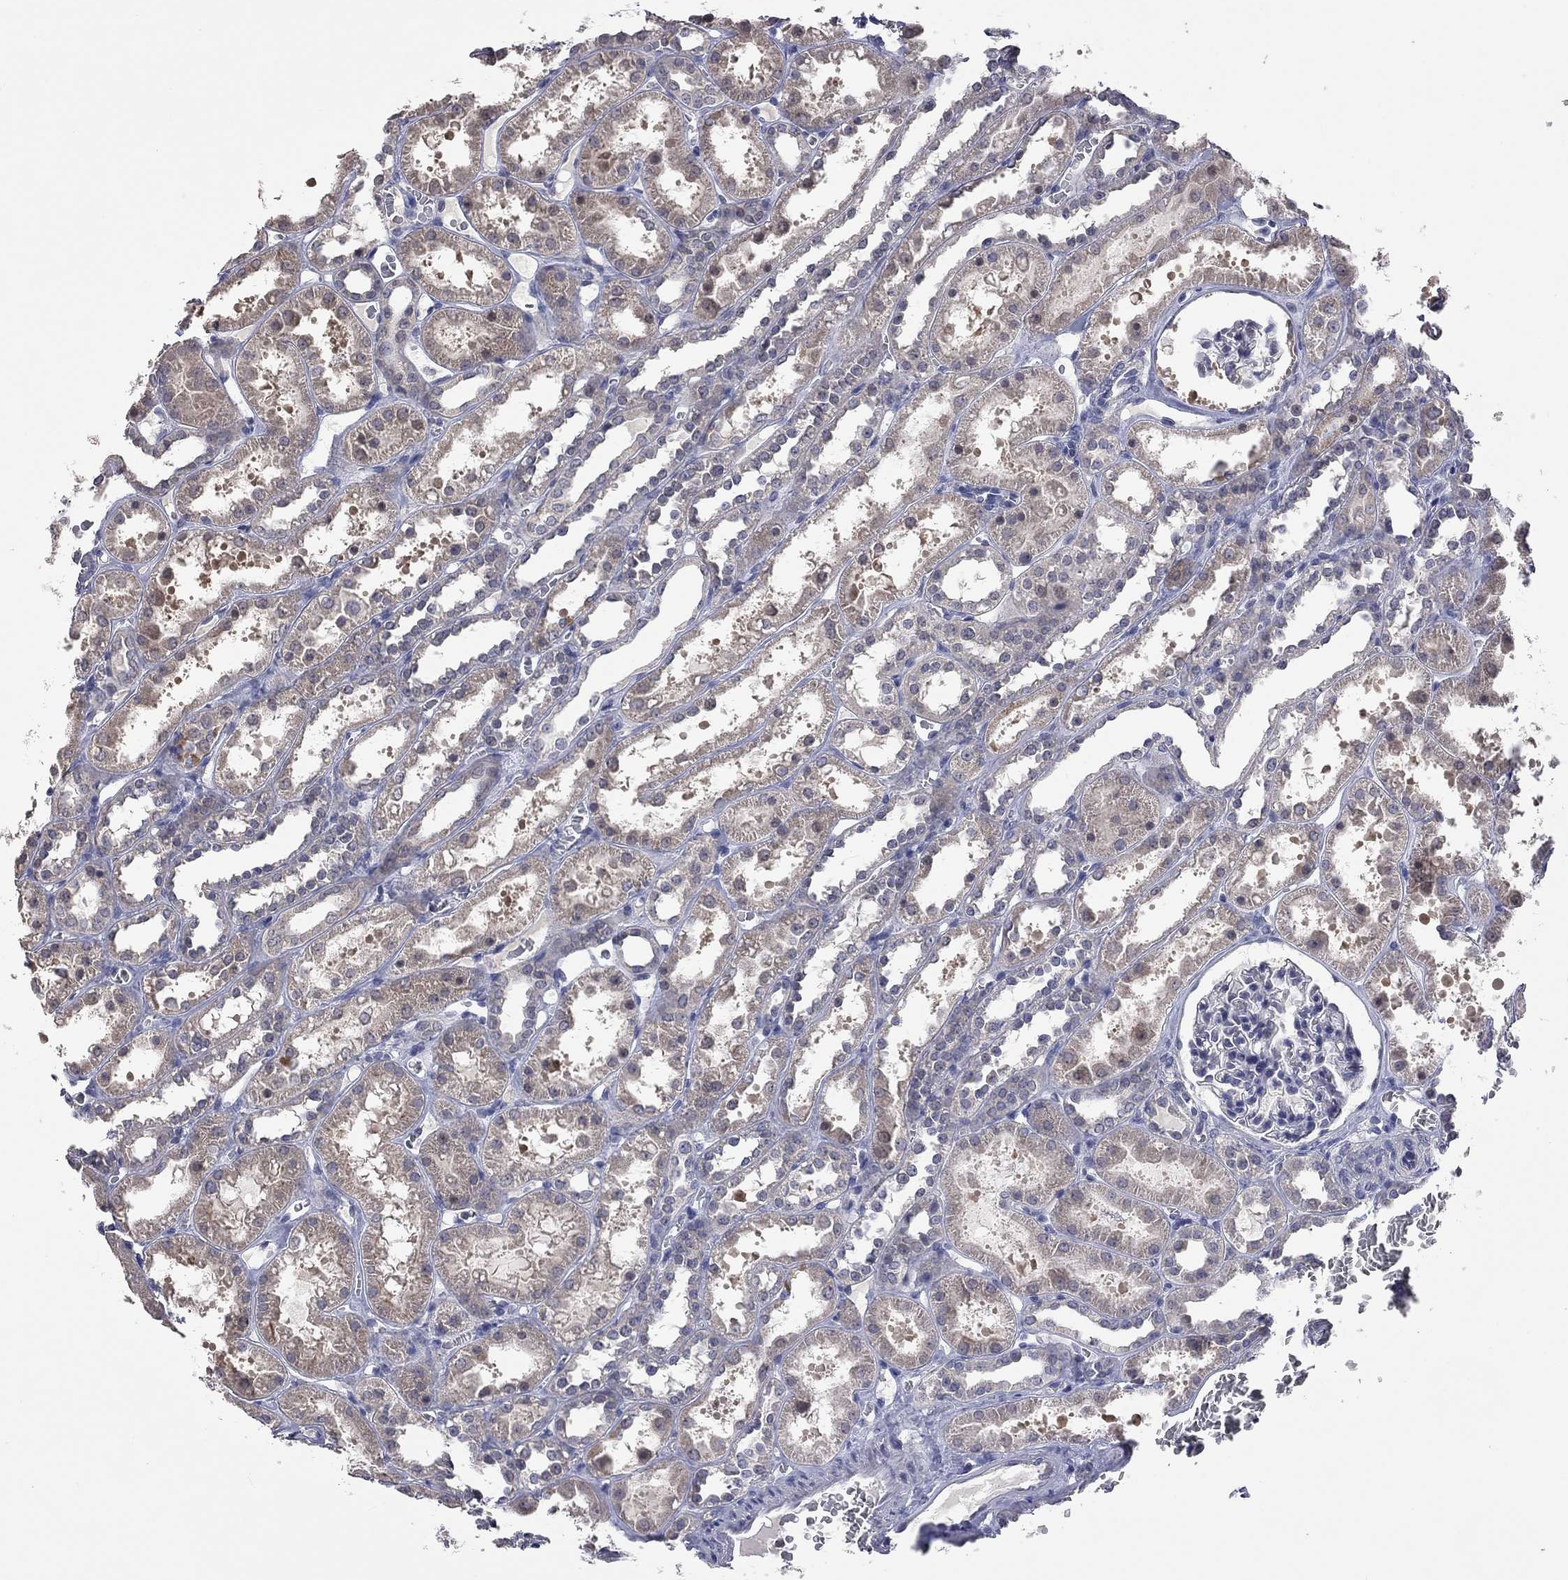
{"staining": {"intensity": "negative", "quantity": "none", "location": "none"}, "tissue": "kidney", "cell_type": "Cells in glomeruli", "image_type": "normal", "snomed": [{"axis": "morphology", "description": "Normal tissue, NOS"}, {"axis": "topography", "description": "Kidney"}], "caption": "Immunohistochemical staining of normal kidney shows no significant expression in cells in glomeruli. (DAB IHC with hematoxylin counter stain).", "gene": "FABP12", "patient": {"sex": "female", "age": 41}}